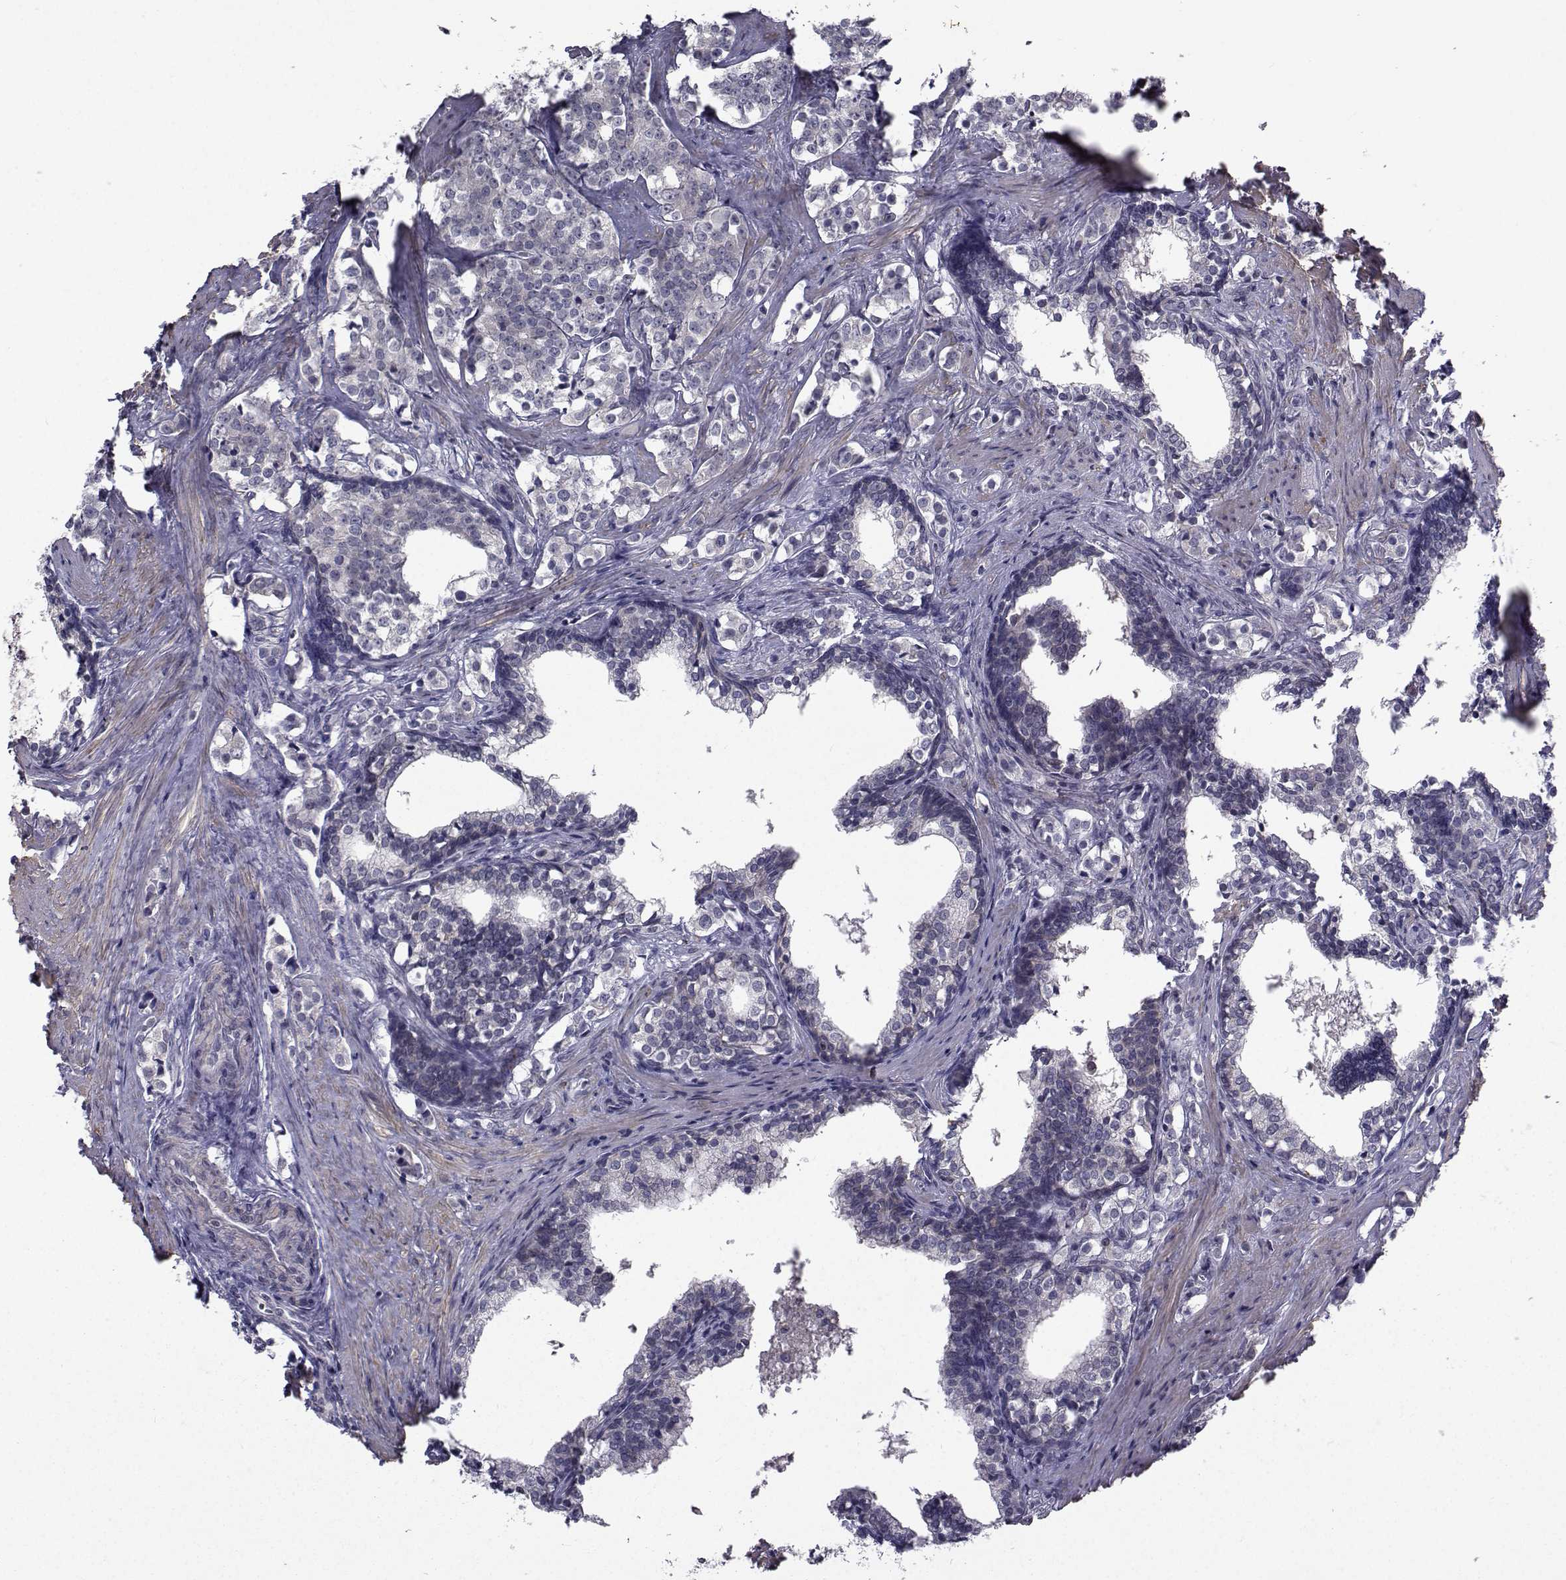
{"staining": {"intensity": "negative", "quantity": "none", "location": "none"}, "tissue": "prostate cancer", "cell_type": "Tumor cells", "image_type": "cancer", "snomed": [{"axis": "morphology", "description": "Adenocarcinoma, NOS"}, {"axis": "topography", "description": "Prostate and seminal vesicle, NOS"}], "caption": "DAB (3,3'-diaminobenzidine) immunohistochemical staining of adenocarcinoma (prostate) shows no significant staining in tumor cells. (DAB (3,3'-diaminobenzidine) IHC with hematoxylin counter stain).", "gene": "FDXR", "patient": {"sex": "male", "age": 63}}